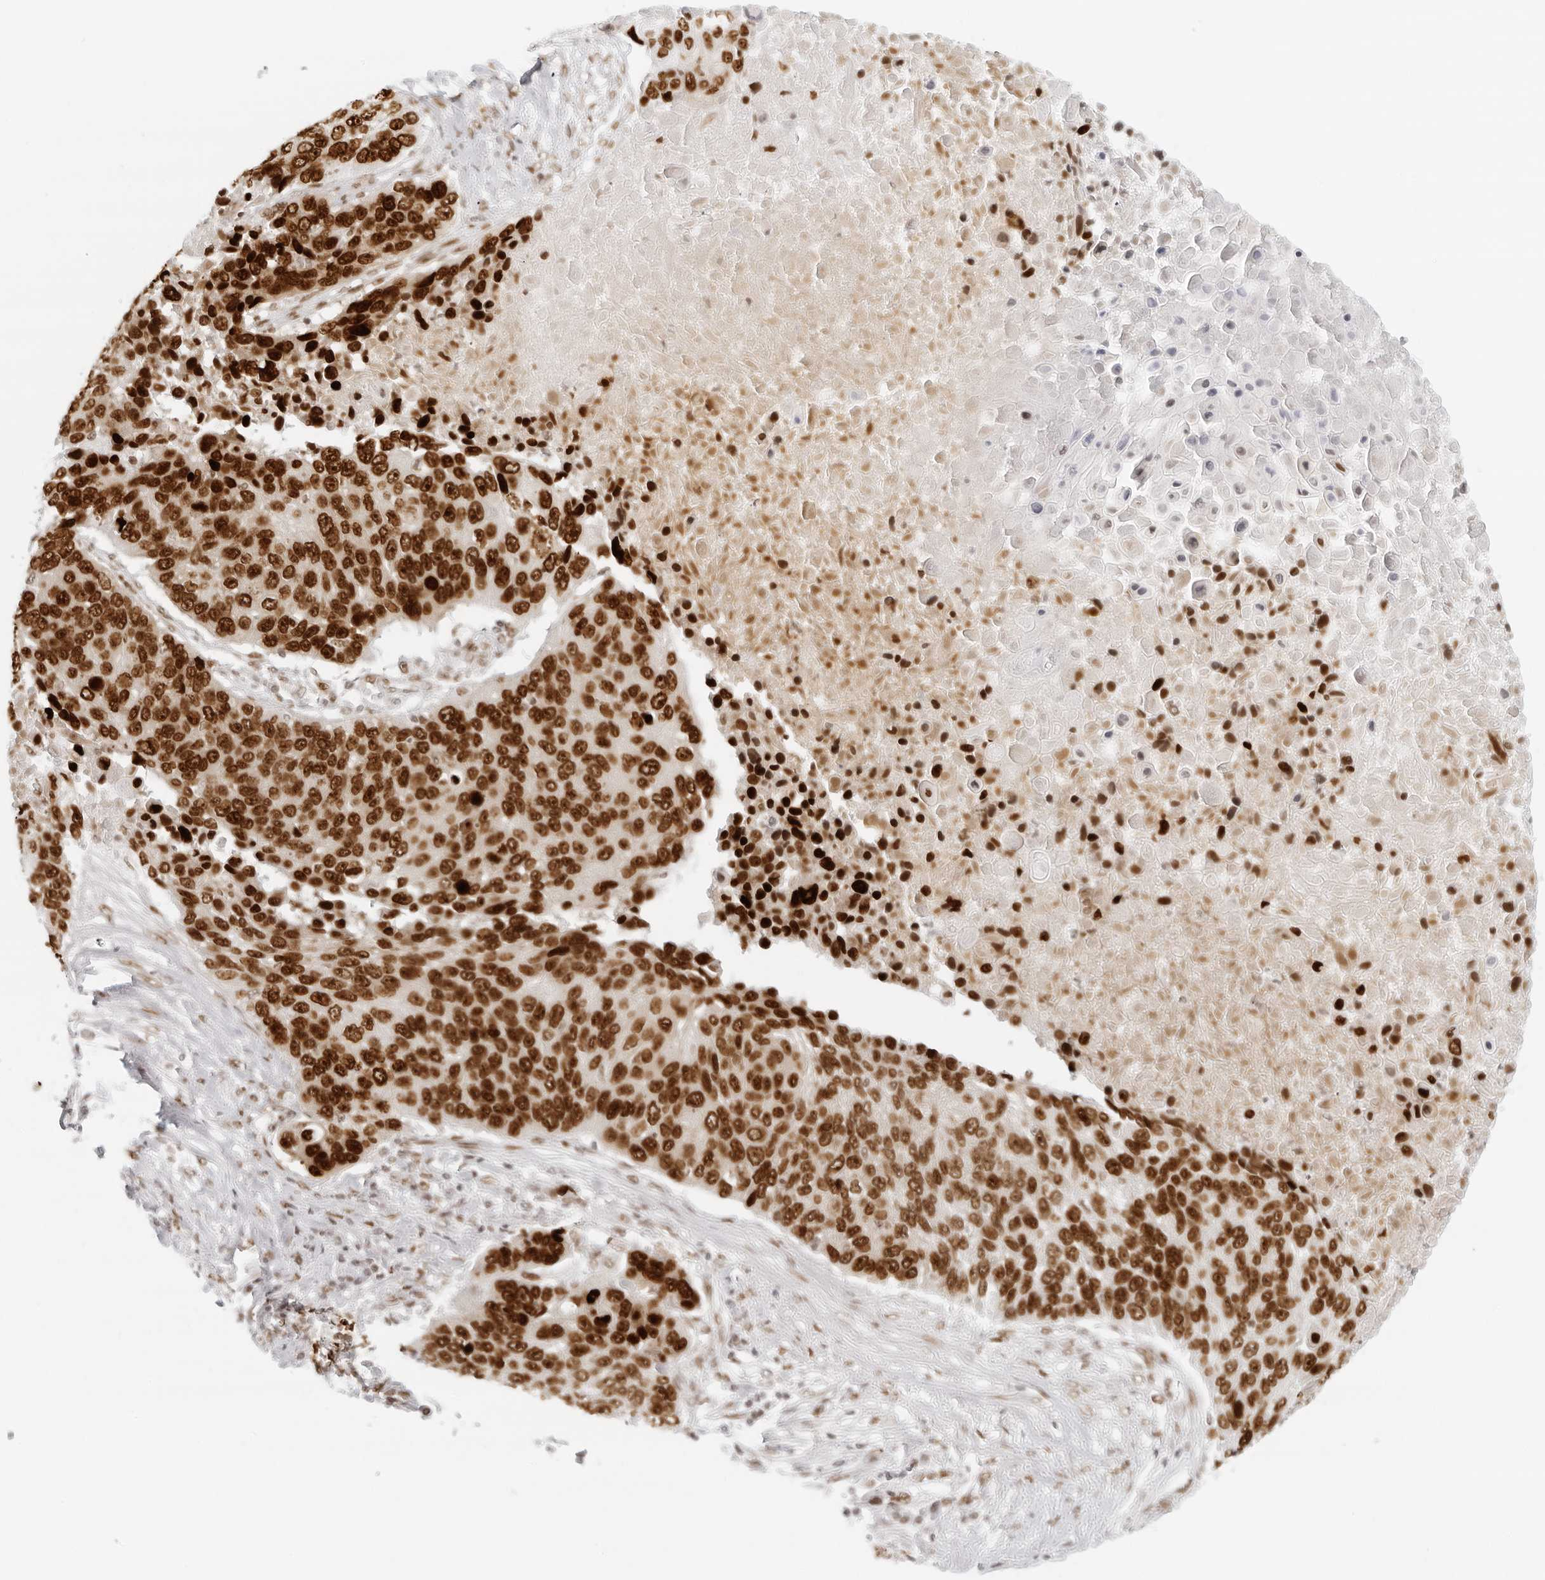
{"staining": {"intensity": "strong", "quantity": ">75%", "location": "nuclear"}, "tissue": "lung cancer", "cell_type": "Tumor cells", "image_type": "cancer", "snomed": [{"axis": "morphology", "description": "Squamous cell carcinoma, NOS"}, {"axis": "topography", "description": "Lung"}], "caption": "This histopathology image shows immunohistochemistry staining of lung squamous cell carcinoma, with high strong nuclear staining in about >75% of tumor cells.", "gene": "RCC1", "patient": {"sex": "male", "age": 66}}